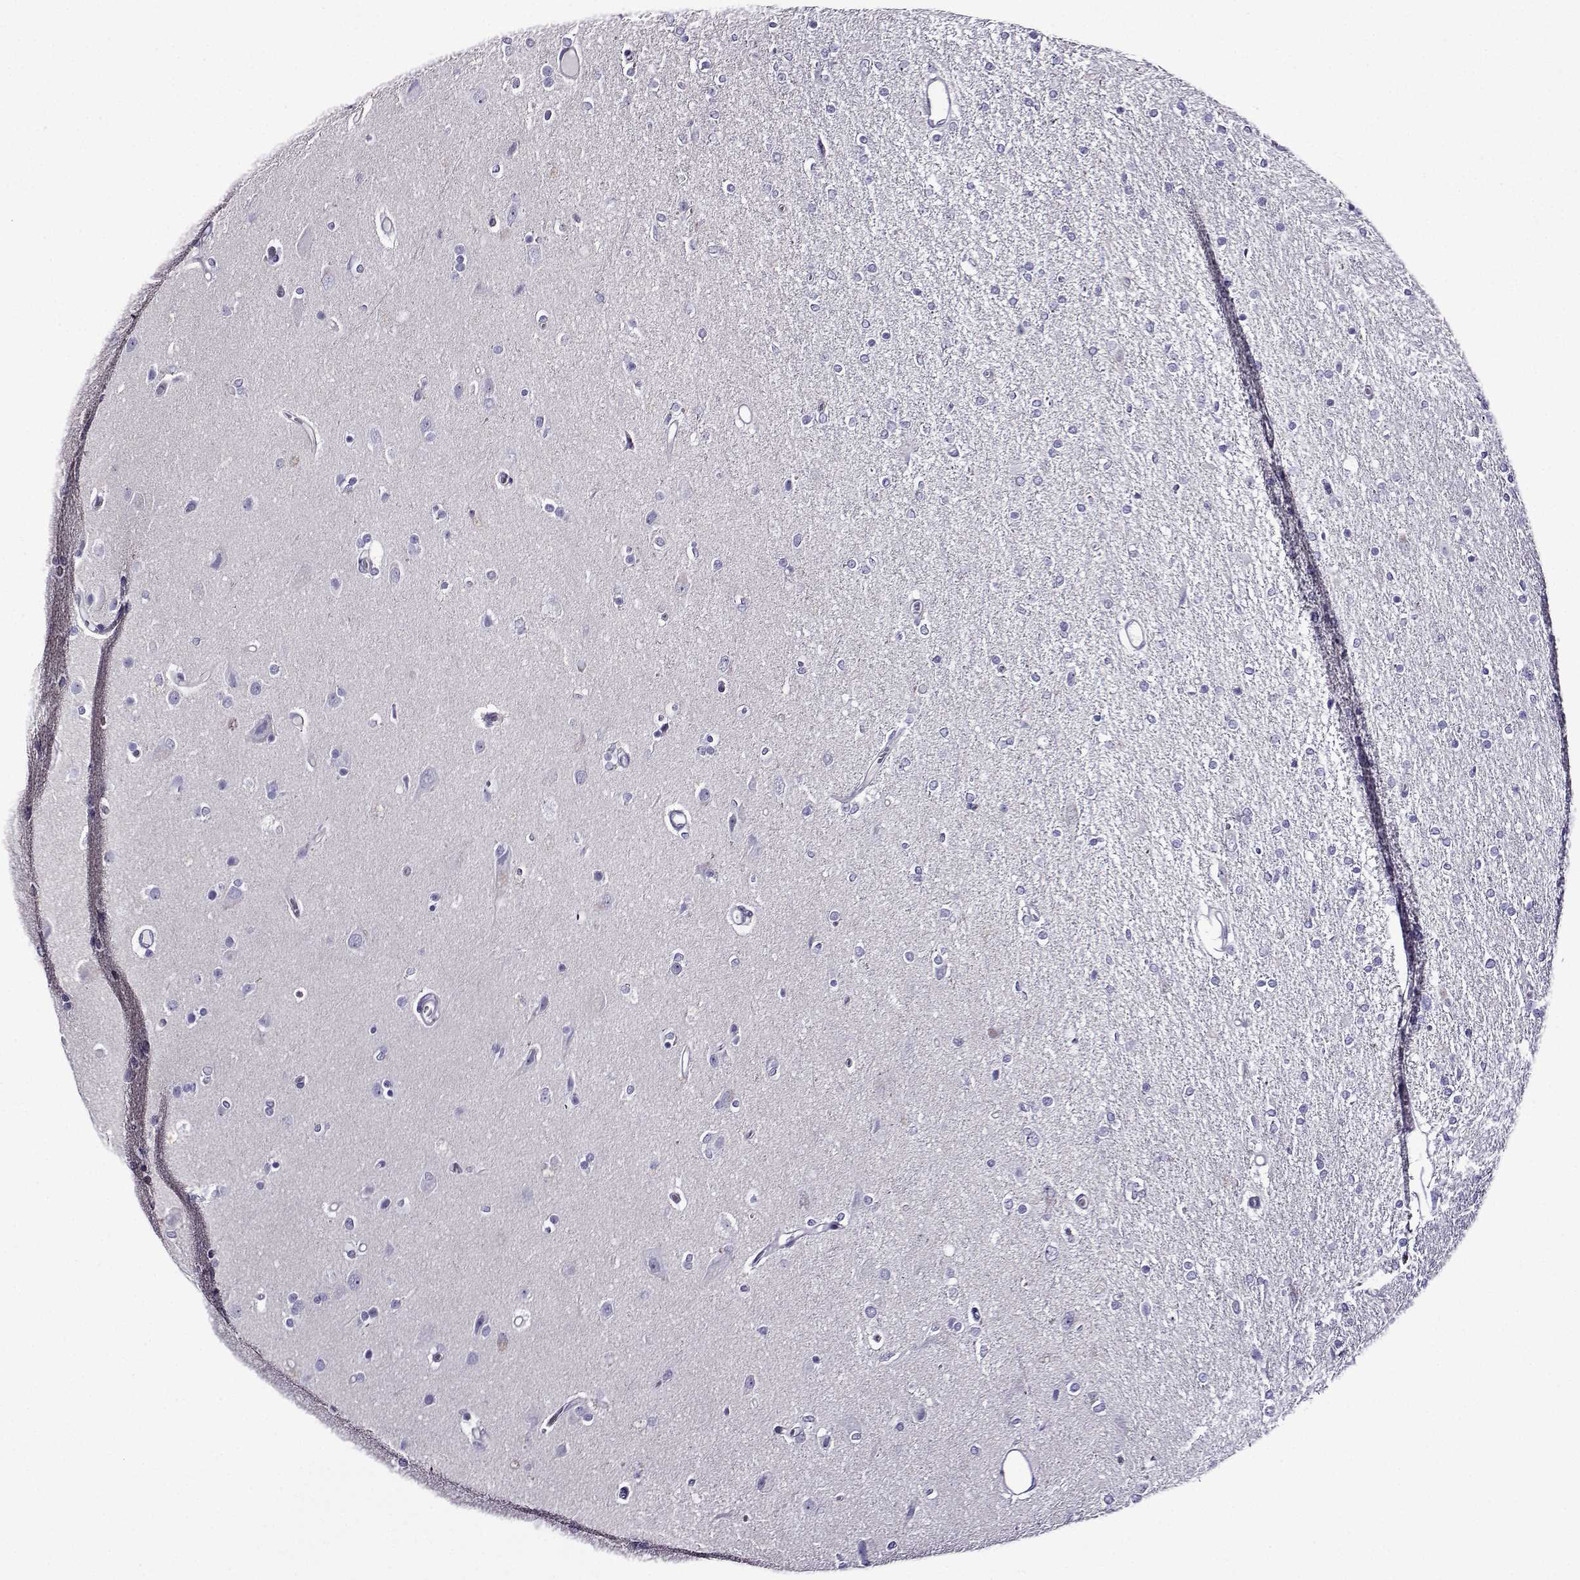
{"staining": {"intensity": "negative", "quantity": "none", "location": "none"}, "tissue": "glioma", "cell_type": "Tumor cells", "image_type": "cancer", "snomed": [{"axis": "morphology", "description": "Glioma, malignant, High grade"}, {"axis": "topography", "description": "Cerebral cortex"}], "caption": "Immunohistochemistry of glioma exhibits no expression in tumor cells. Brightfield microscopy of IHC stained with DAB (brown) and hematoxylin (blue), captured at high magnification.", "gene": "TMEM266", "patient": {"sex": "male", "age": 70}}